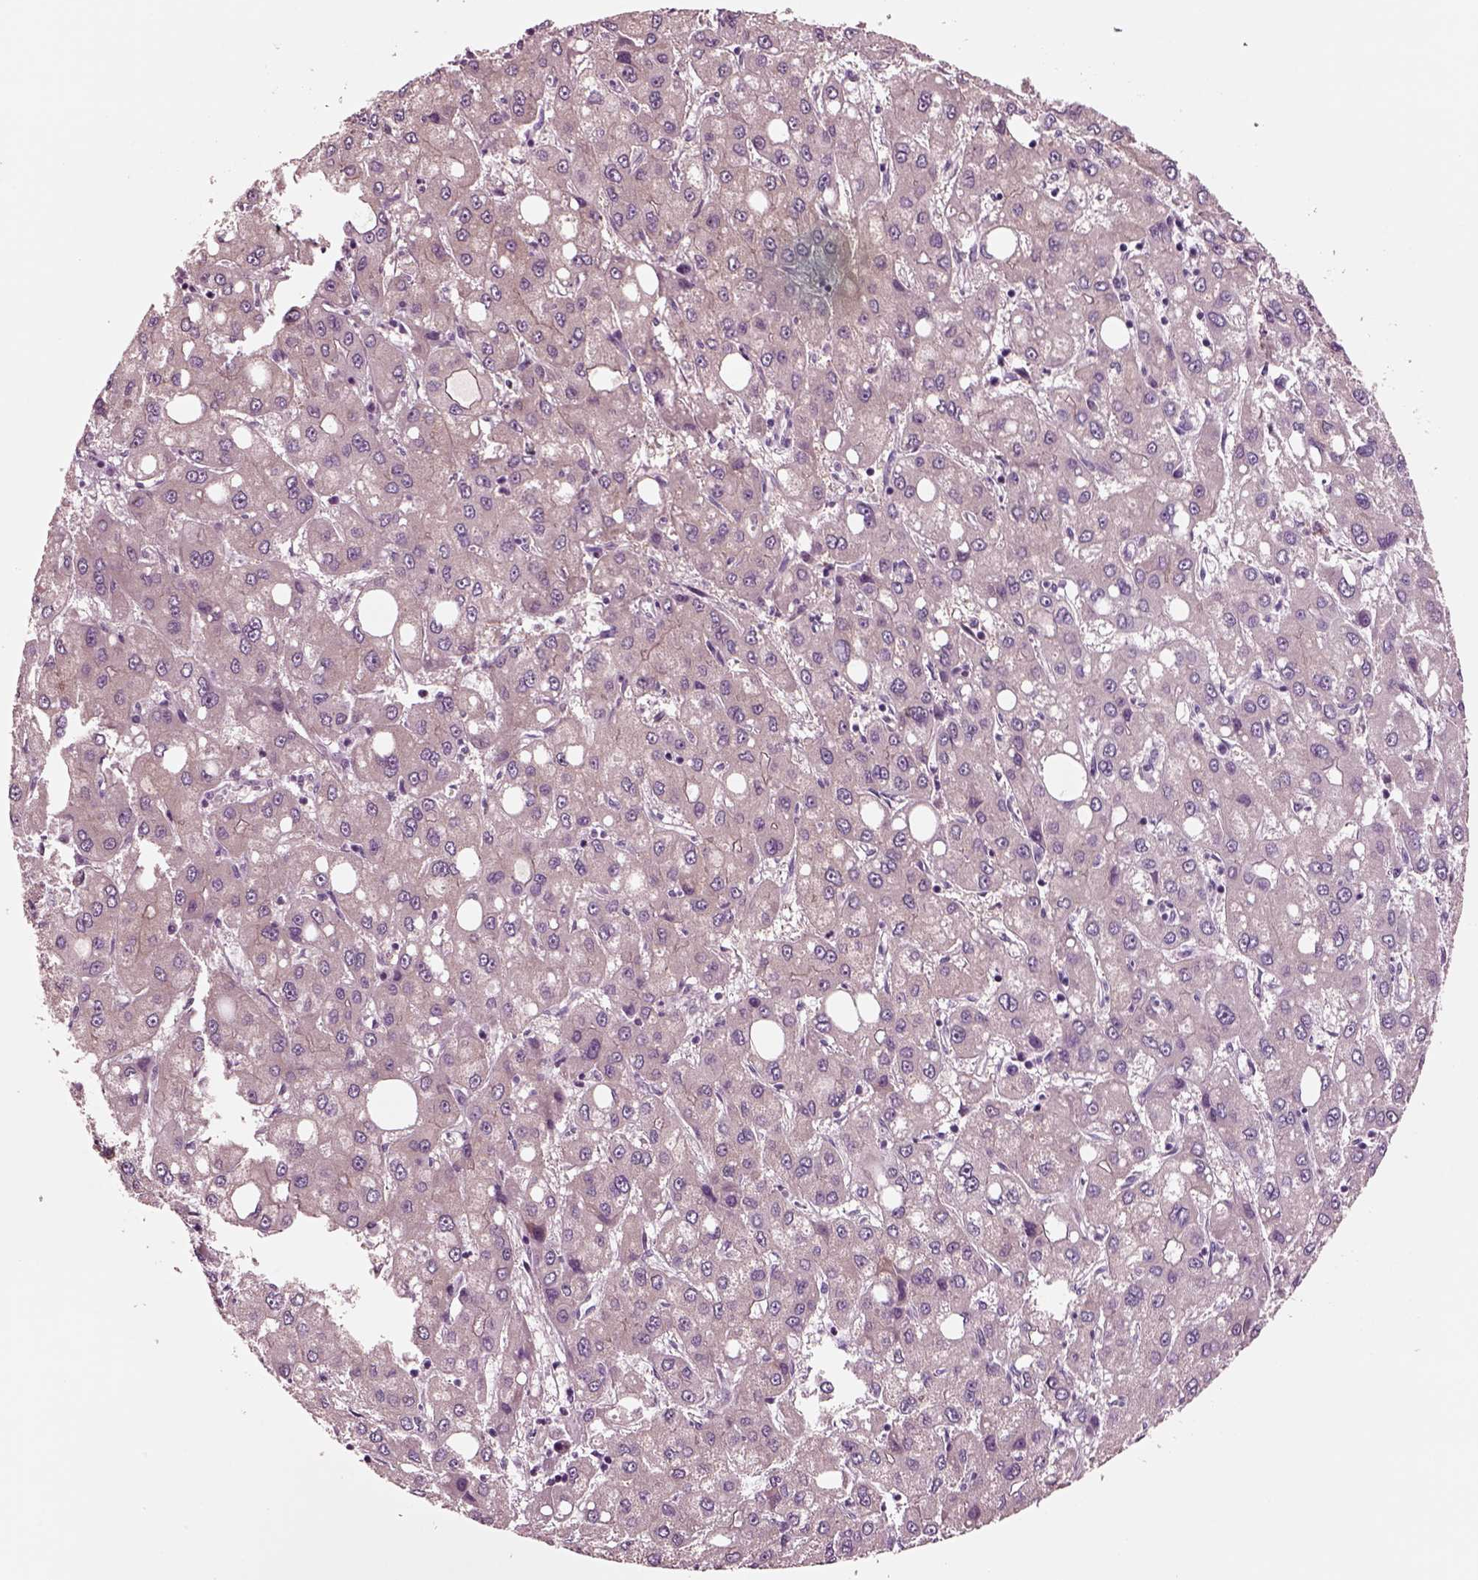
{"staining": {"intensity": "negative", "quantity": "none", "location": "none"}, "tissue": "liver cancer", "cell_type": "Tumor cells", "image_type": "cancer", "snomed": [{"axis": "morphology", "description": "Carcinoma, Hepatocellular, NOS"}, {"axis": "topography", "description": "Liver"}], "caption": "Liver cancer stained for a protein using immunohistochemistry (IHC) shows no positivity tumor cells.", "gene": "NMRK2", "patient": {"sex": "male", "age": 73}}